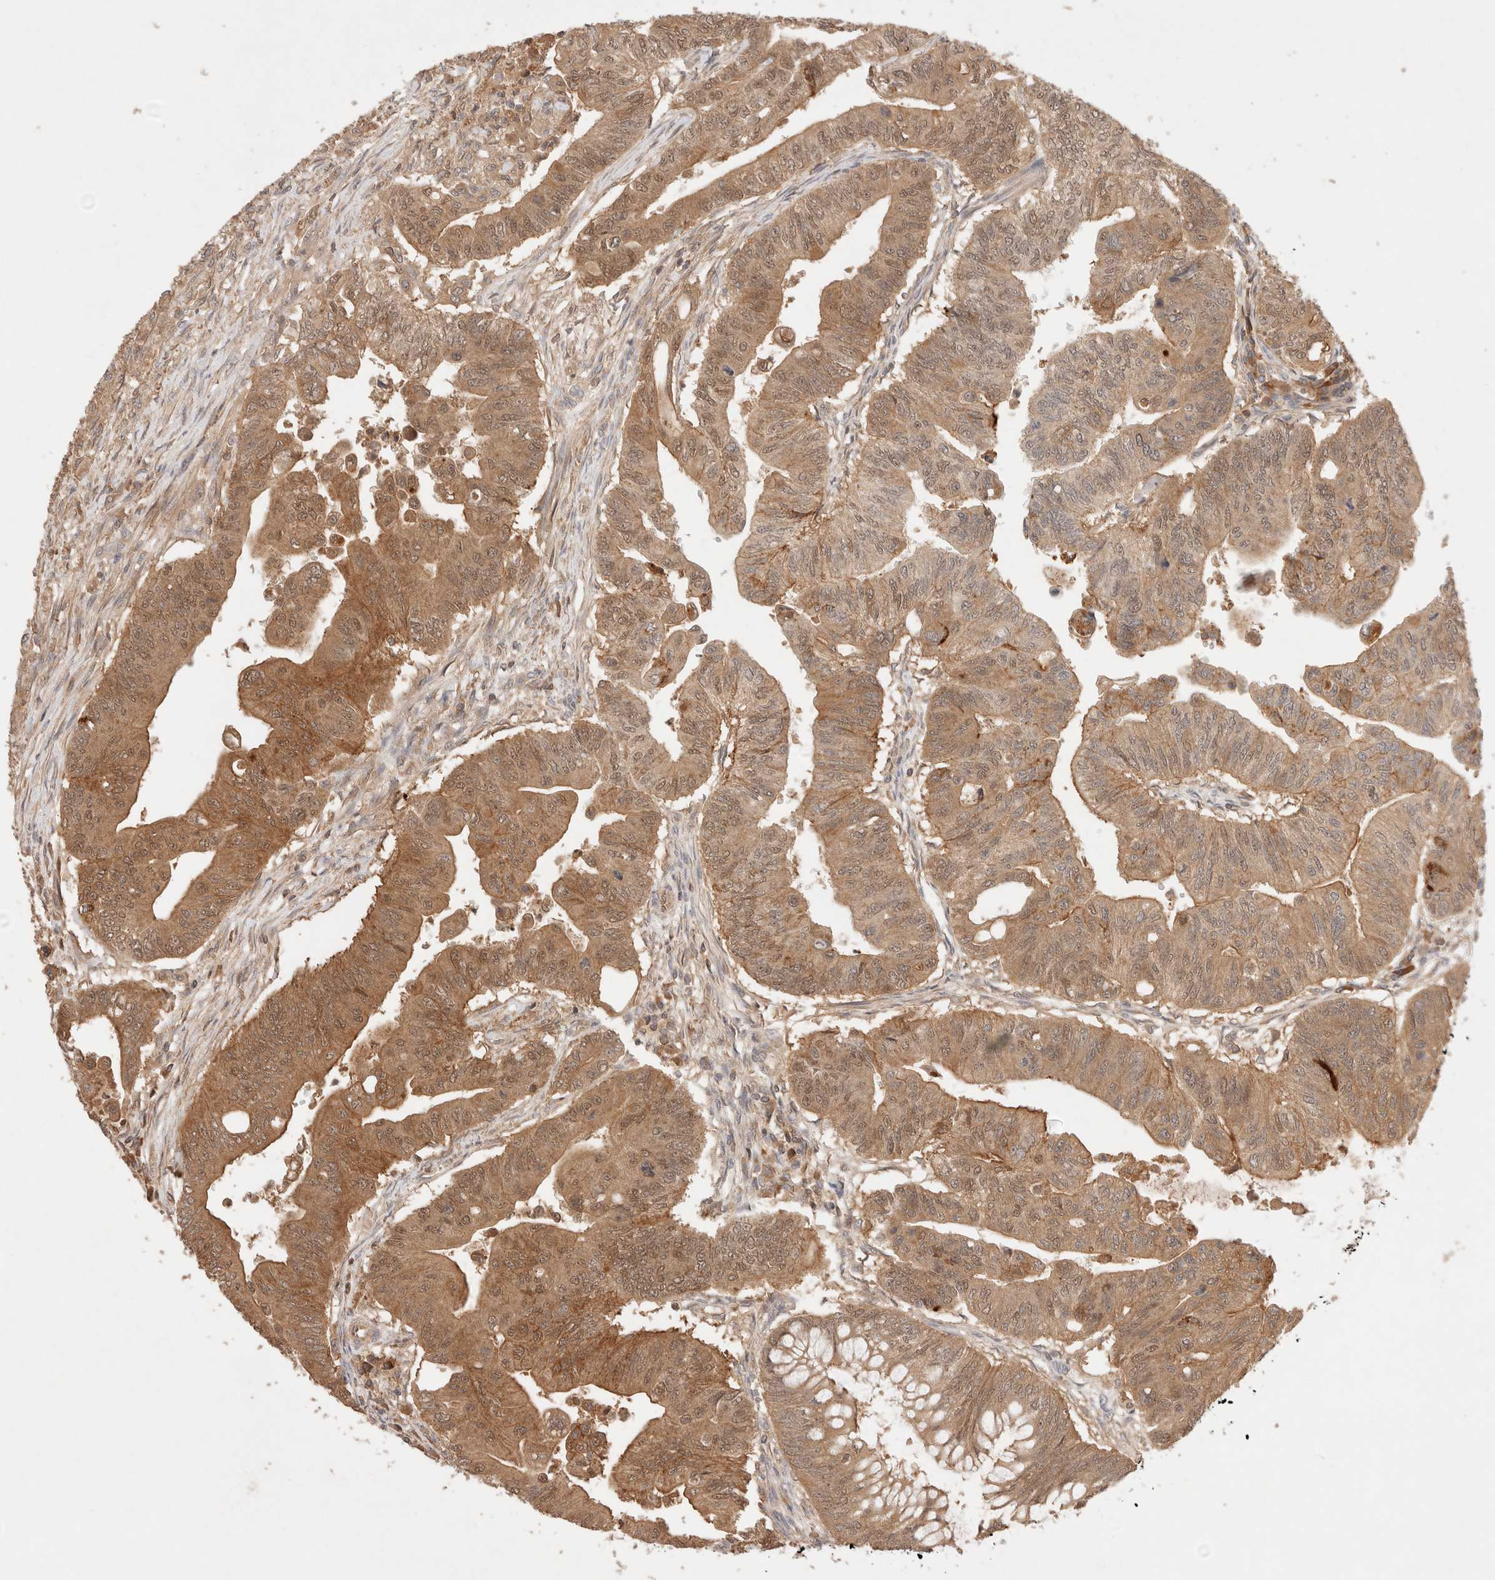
{"staining": {"intensity": "moderate", "quantity": ">75%", "location": "cytoplasmic/membranous,nuclear"}, "tissue": "colorectal cancer", "cell_type": "Tumor cells", "image_type": "cancer", "snomed": [{"axis": "morphology", "description": "Adenoma, NOS"}, {"axis": "morphology", "description": "Adenocarcinoma, NOS"}, {"axis": "topography", "description": "Colon"}], "caption": "IHC of human colorectal cancer displays medium levels of moderate cytoplasmic/membranous and nuclear expression in about >75% of tumor cells. Immunohistochemistry stains the protein of interest in brown and the nuclei are stained blue.", "gene": "CARNMT1", "patient": {"sex": "male", "age": 79}}